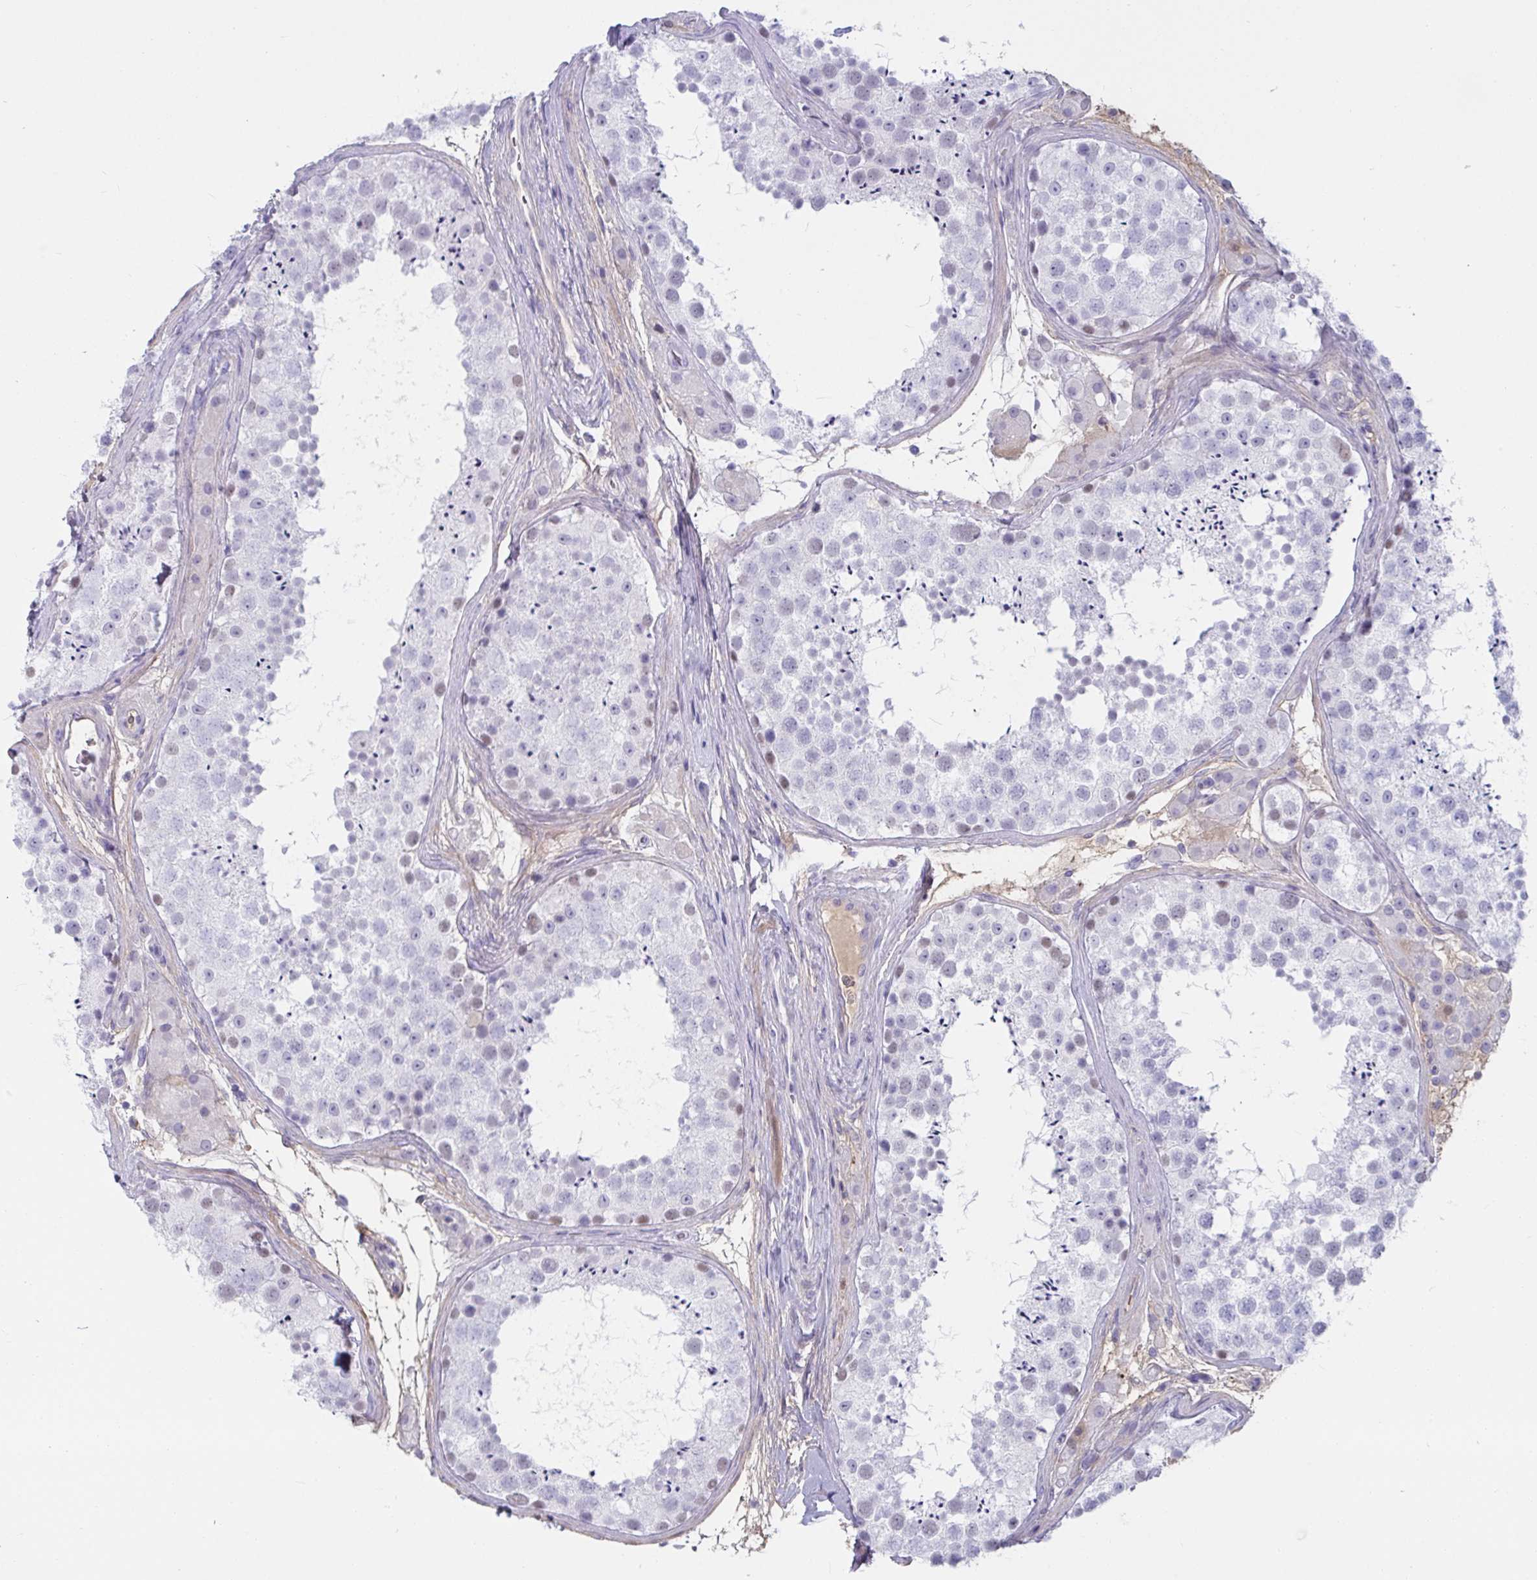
{"staining": {"intensity": "moderate", "quantity": "<25%", "location": "cytoplasmic/membranous,nuclear"}, "tissue": "testis", "cell_type": "Cells in seminiferous ducts", "image_type": "normal", "snomed": [{"axis": "morphology", "description": "Normal tissue, NOS"}, {"axis": "topography", "description": "Testis"}], "caption": "Immunohistochemistry micrograph of benign testis: human testis stained using immunohistochemistry (IHC) shows low levels of moderate protein expression localized specifically in the cytoplasmic/membranous,nuclear of cells in seminiferous ducts, appearing as a cytoplasmic/membranous,nuclear brown color.", "gene": "NPY", "patient": {"sex": "male", "age": 41}}